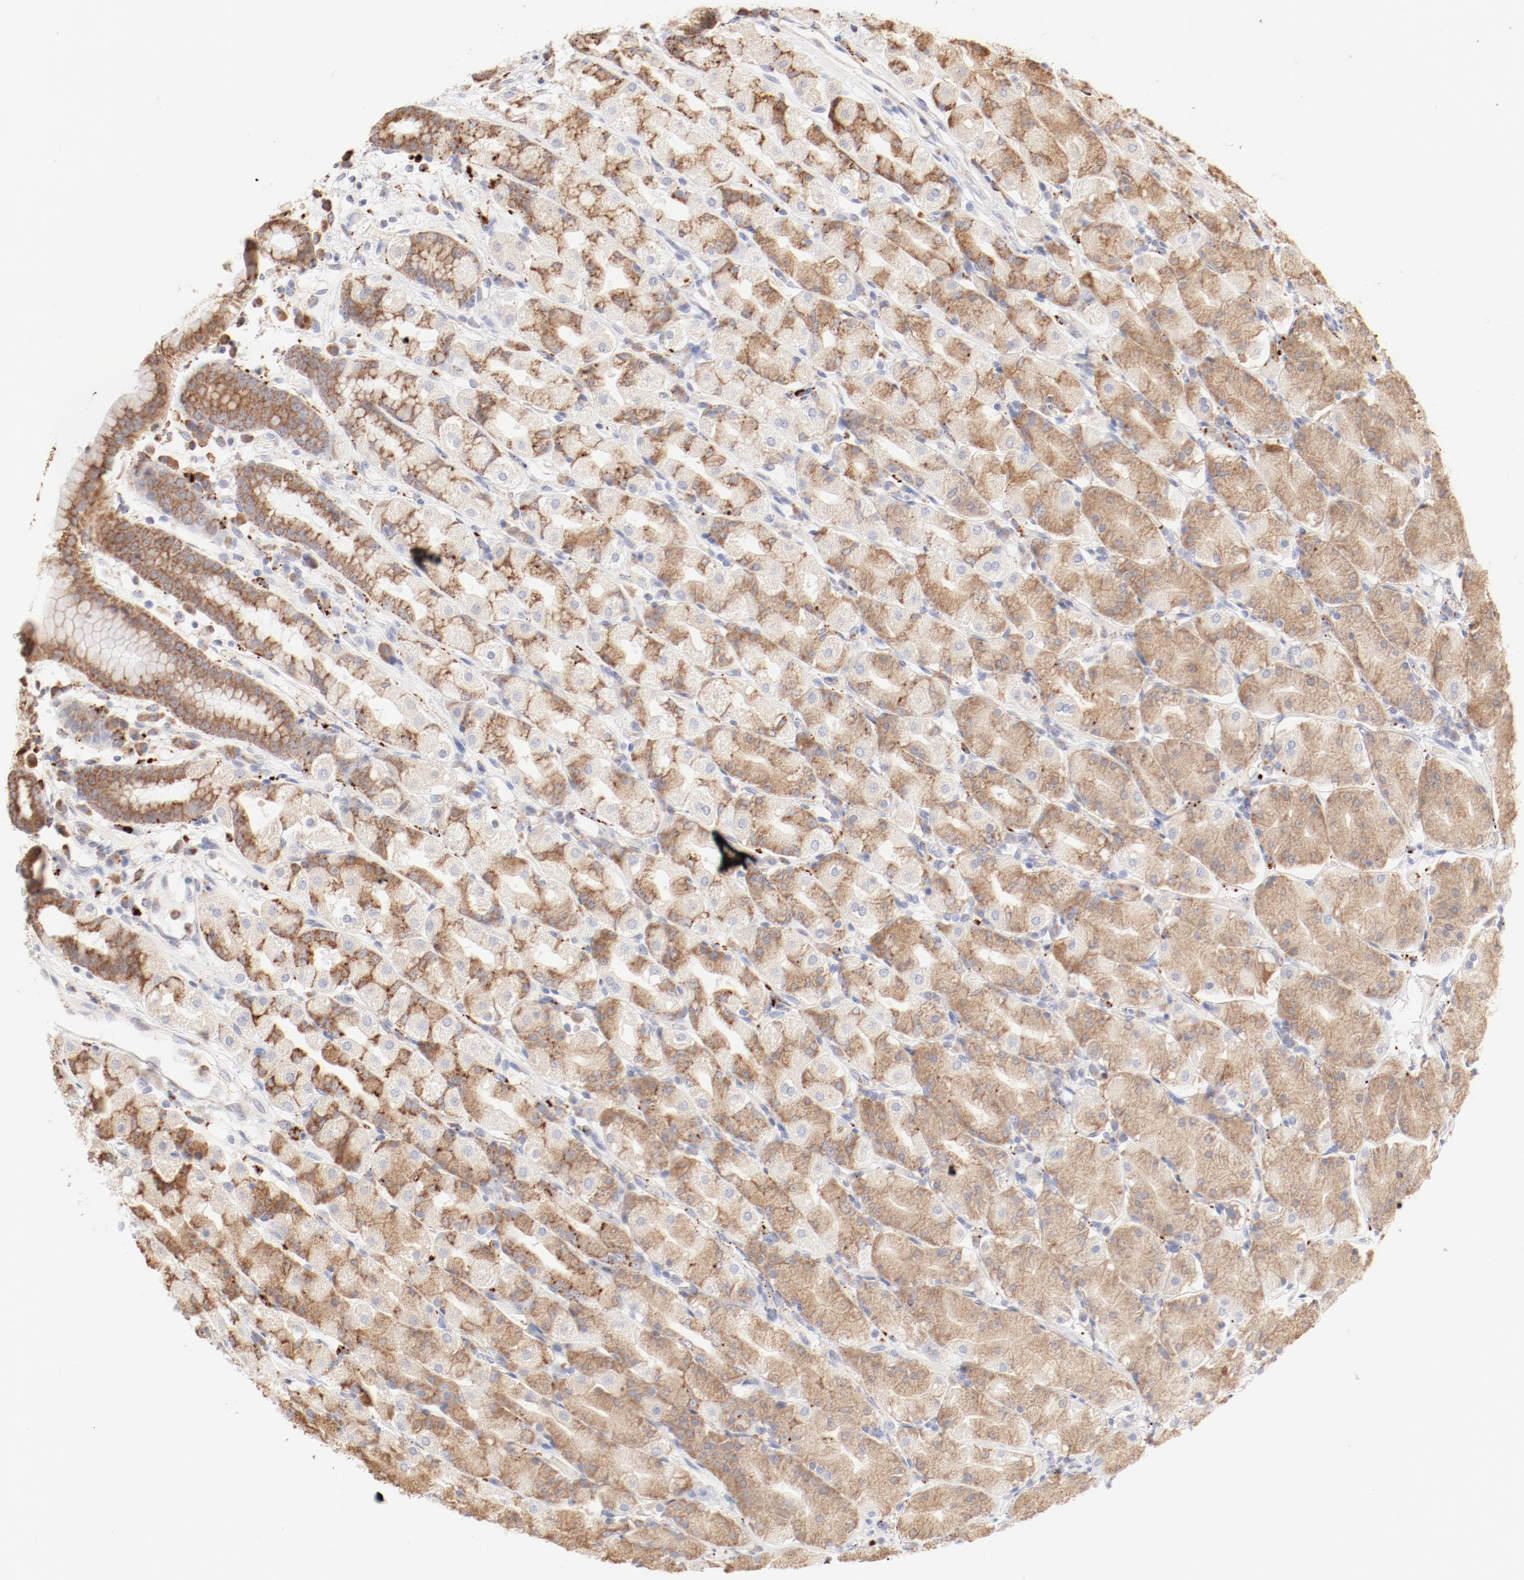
{"staining": {"intensity": "moderate", "quantity": ">75%", "location": "cytoplasmic/membranous"}, "tissue": "stomach", "cell_type": "Glandular cells", "image_type": "normal", "snomed": [{"axis": "morphology", "description": "Normal tissue, NOS"}, {"axis": "topography", "description": "Stomach, upper"}], "caption": "Immunohistochemistry (DAB) staining of unremarkable stomach displays moderate cytoplasmic/membranous protein positivity in about >75% of glandular cells.", "gene": "CTSH", "patient": {"sex": "male", "age": 68}}